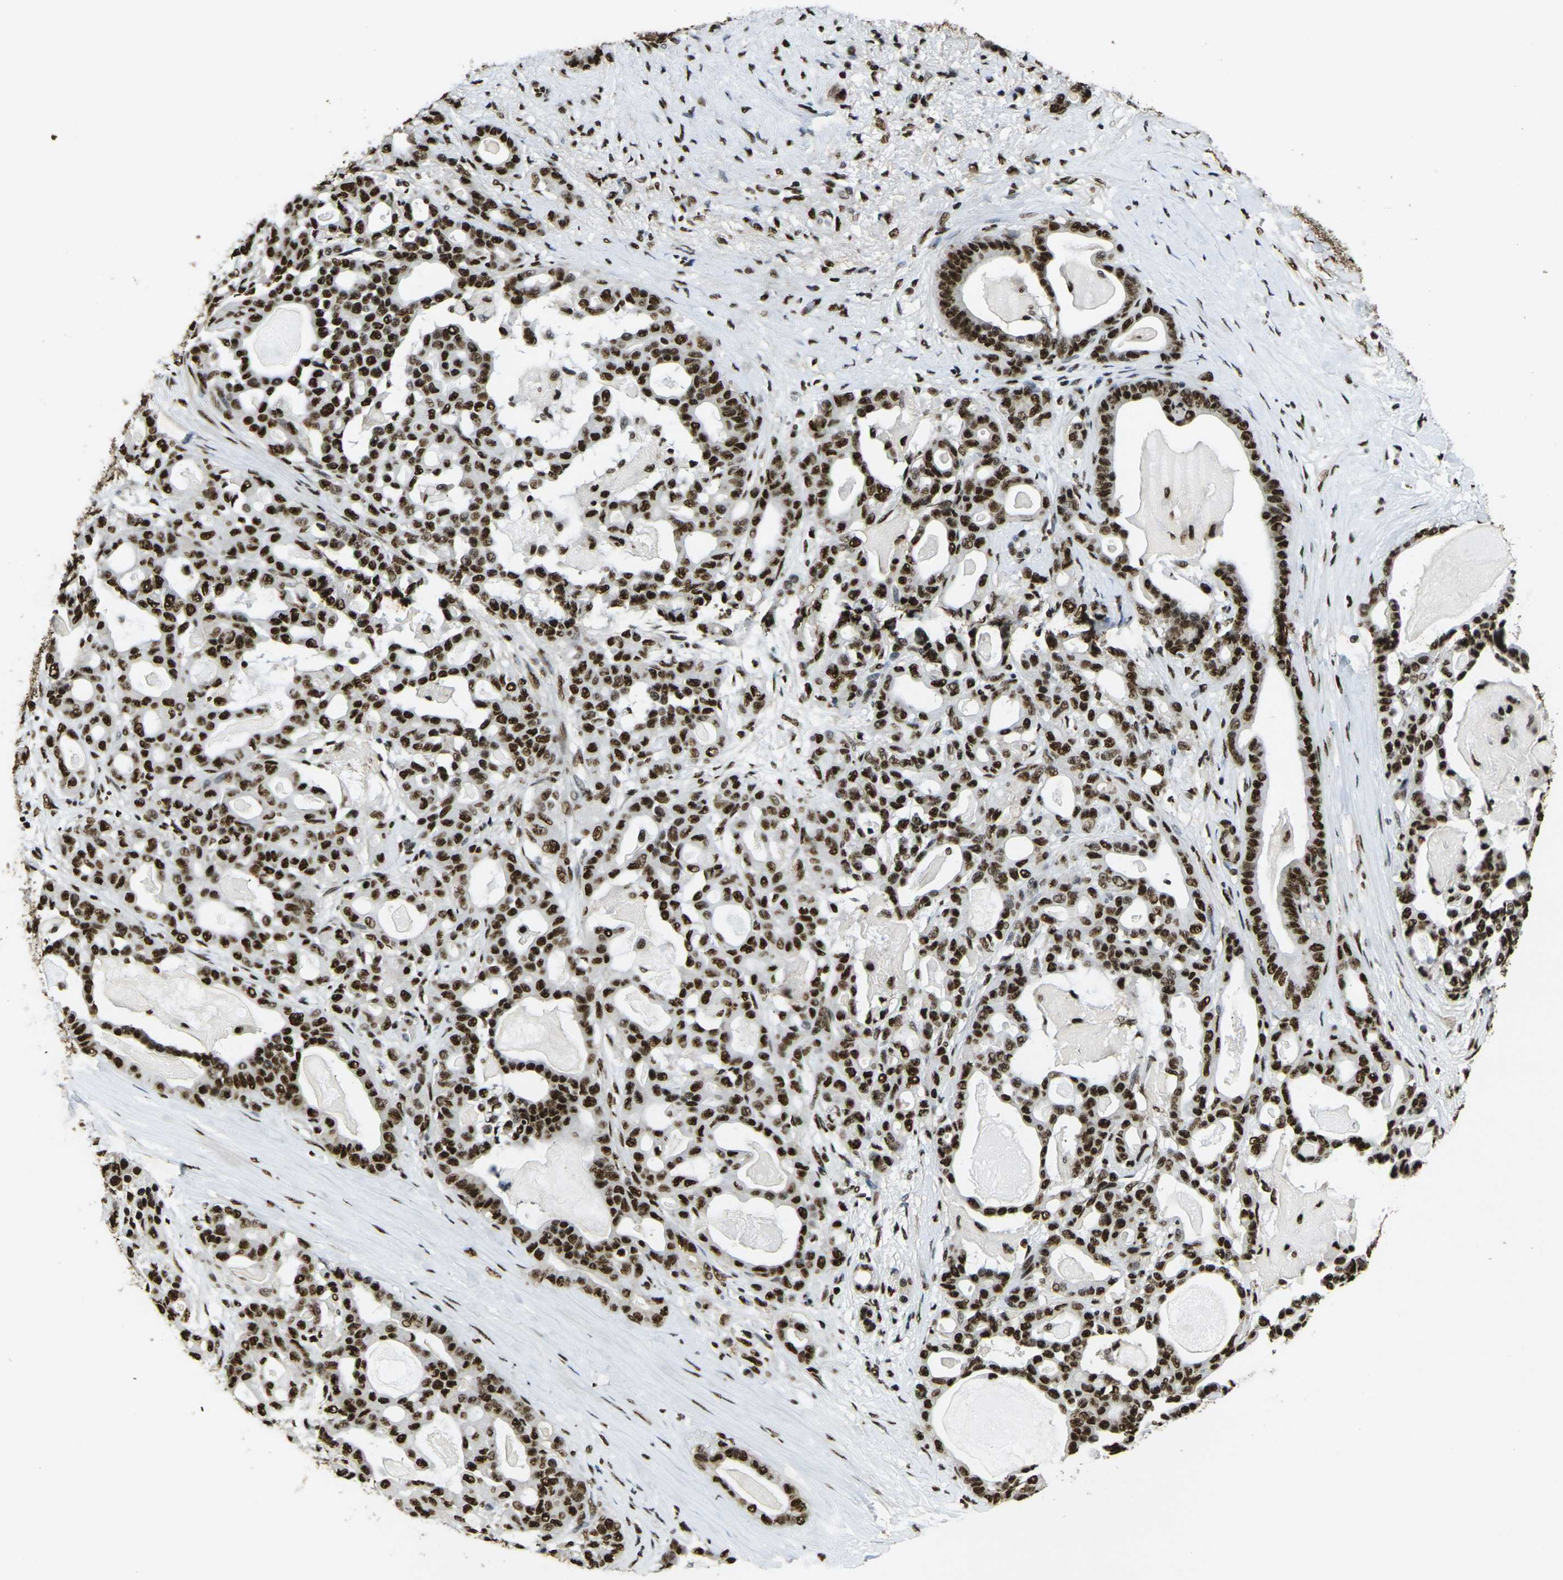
{"staining": {"intensity": "strong", "quantity": ">75%", "location": "nuclear"}, "tissue": "pancreatic cancer", "cell_type": "Tumor cells", "image_type": "cancer", "snomed": [{"axis": "morphology", "description": "Adenocarcinoma, NOS"}, {"axis": "topography", "description": "Pancreas"}], "caption": "Immunohistochemical staining of human pancreatic adenocarcinoma displays strong nuclear protein positivity in approximately >75% of tumor cells. Using DAB (3,3'-diaminobenzidine) (brown) and hematoxylin (blue) stains, captured at high magnification using brightfield microscopy.", "gene": "SMARCC1", "patient": {"sex": "male", "age": 63}}